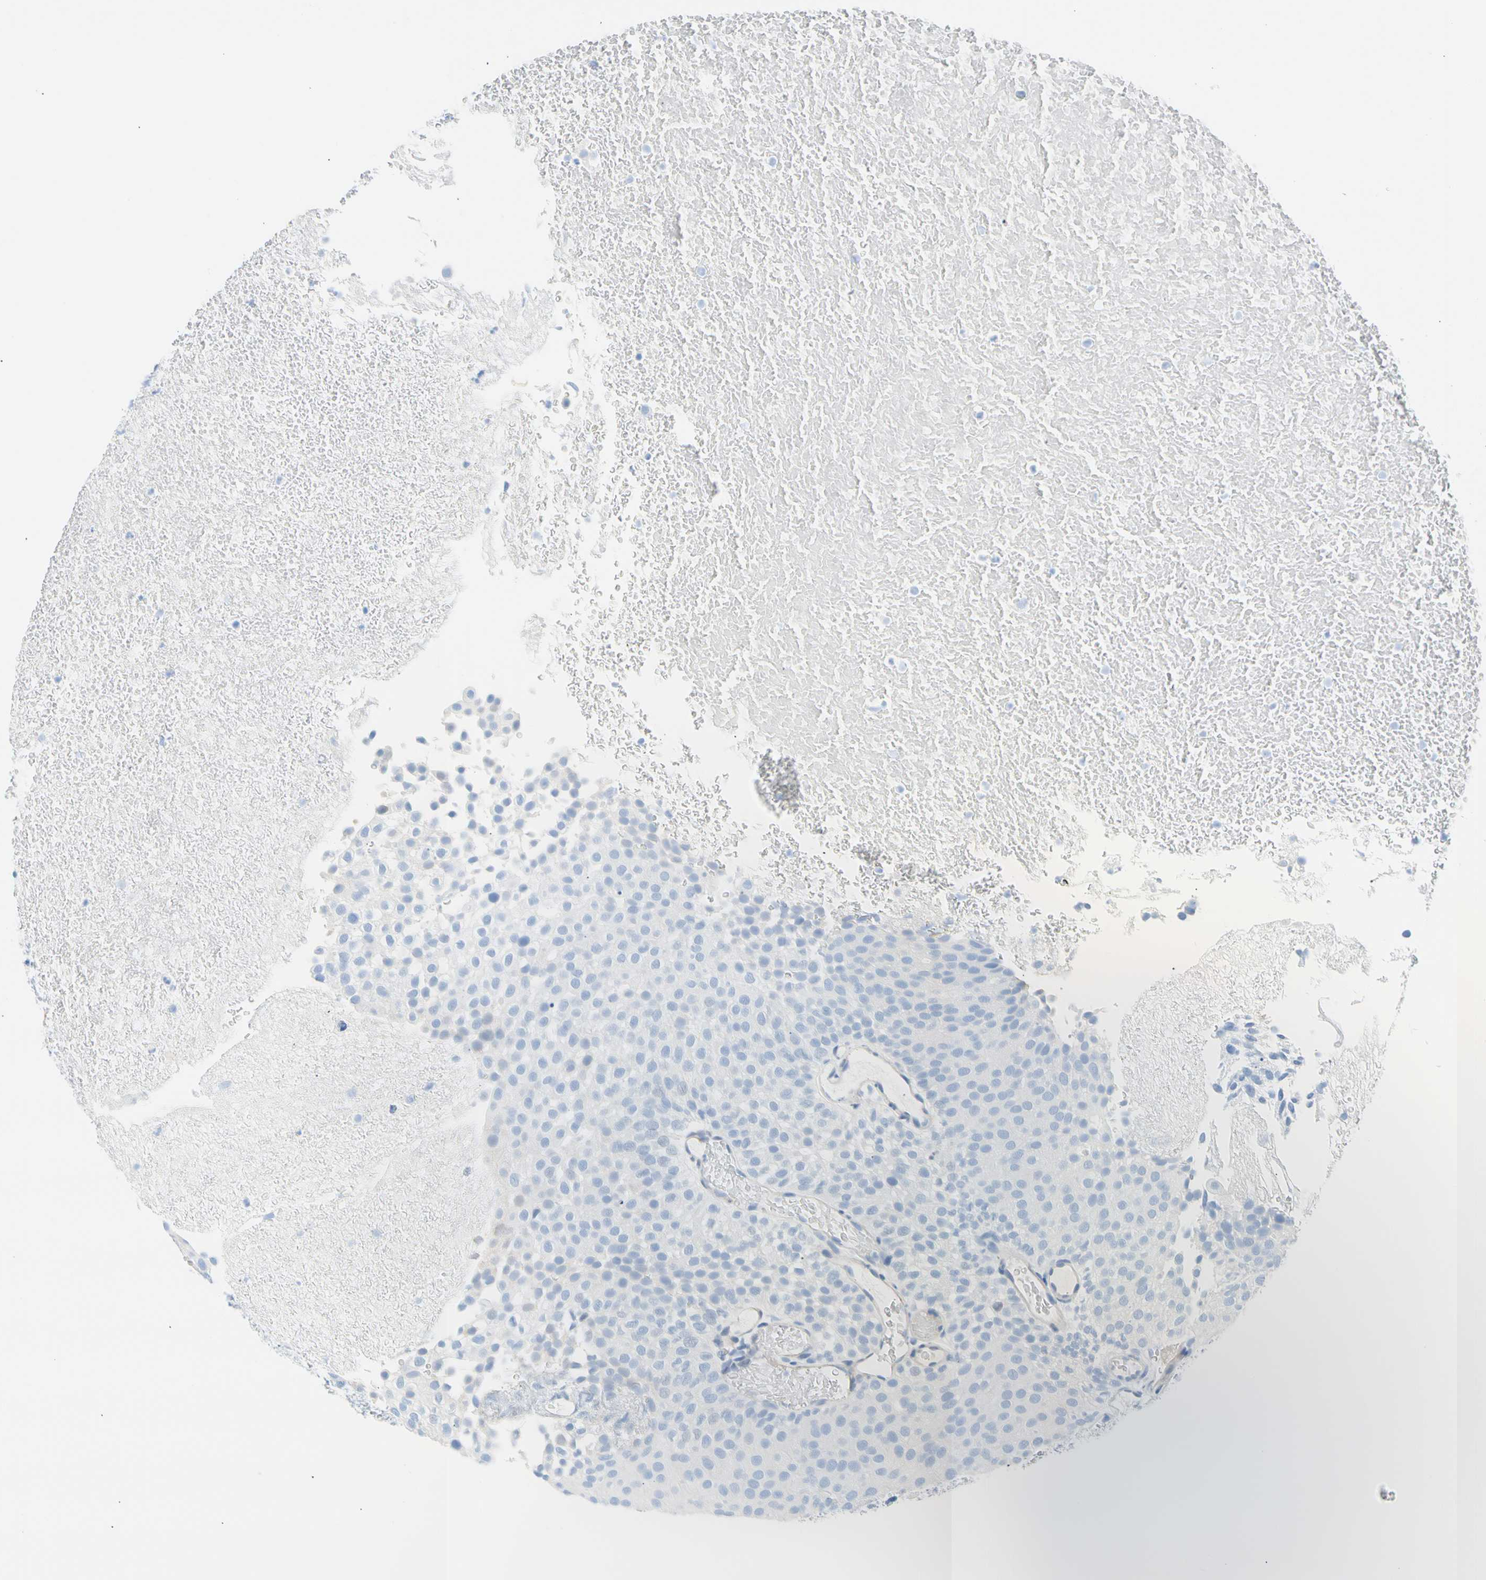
{"staining": {"intensity": "negative", "quantity": "none", "location": "none"}, "tissue": "urothelial cancer", "cell_type": "Tumor cells", "image_type": "cancer", "snomed": [{"axis": "morphology", "description": "Urothelial carcinoma, Low grade"}, {"axis": "topography", "description": "Urinary bladder"}], "caption": "IHC micrograph of urothelial cancer stained for a protein (brown), which exhibits no expression in tumor cells.", "gene": "CEL", "patient": {"sex": "male", "age": 78}}